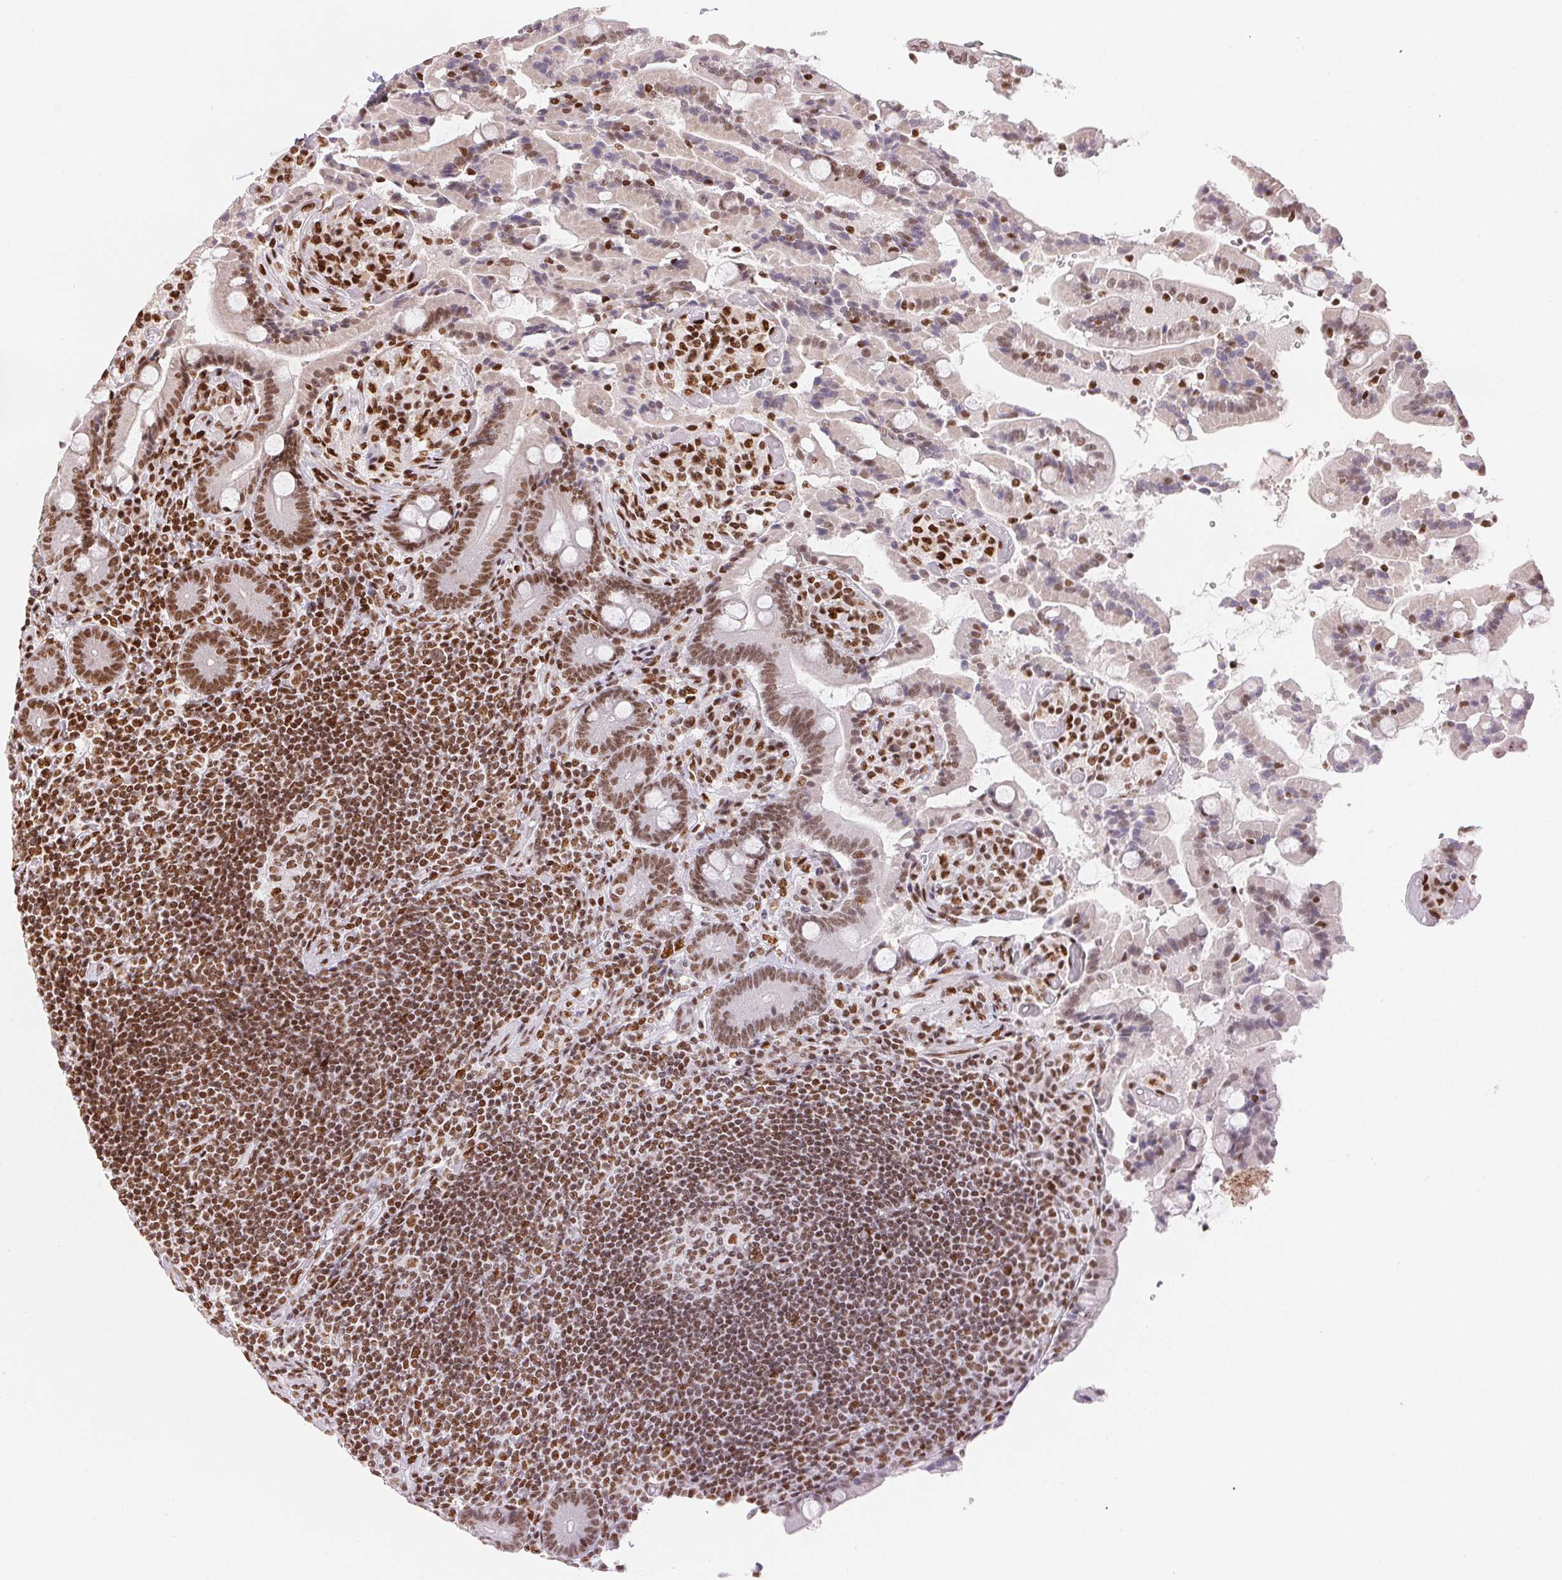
{"staining": {"intensity": "moderate", "quantity": ">75%", "location": "nuclear"}, "tissue": "duodenum", "cell_type": "Glandular cells", "image_type": "normal", "snomed": [{"axis": "morphology", "description": "Normal tissue, NOS"}, {"axis": "topography", "description": "Duodenum"}], "caption": "Immunohistochemical staining of unremarkable human duodenum reveals >75% levels of moderate nuclear protein staining in about >75% of glandular cells.", "gene": "ZNF80", "patient": {"sex": "female", "age": 62}}